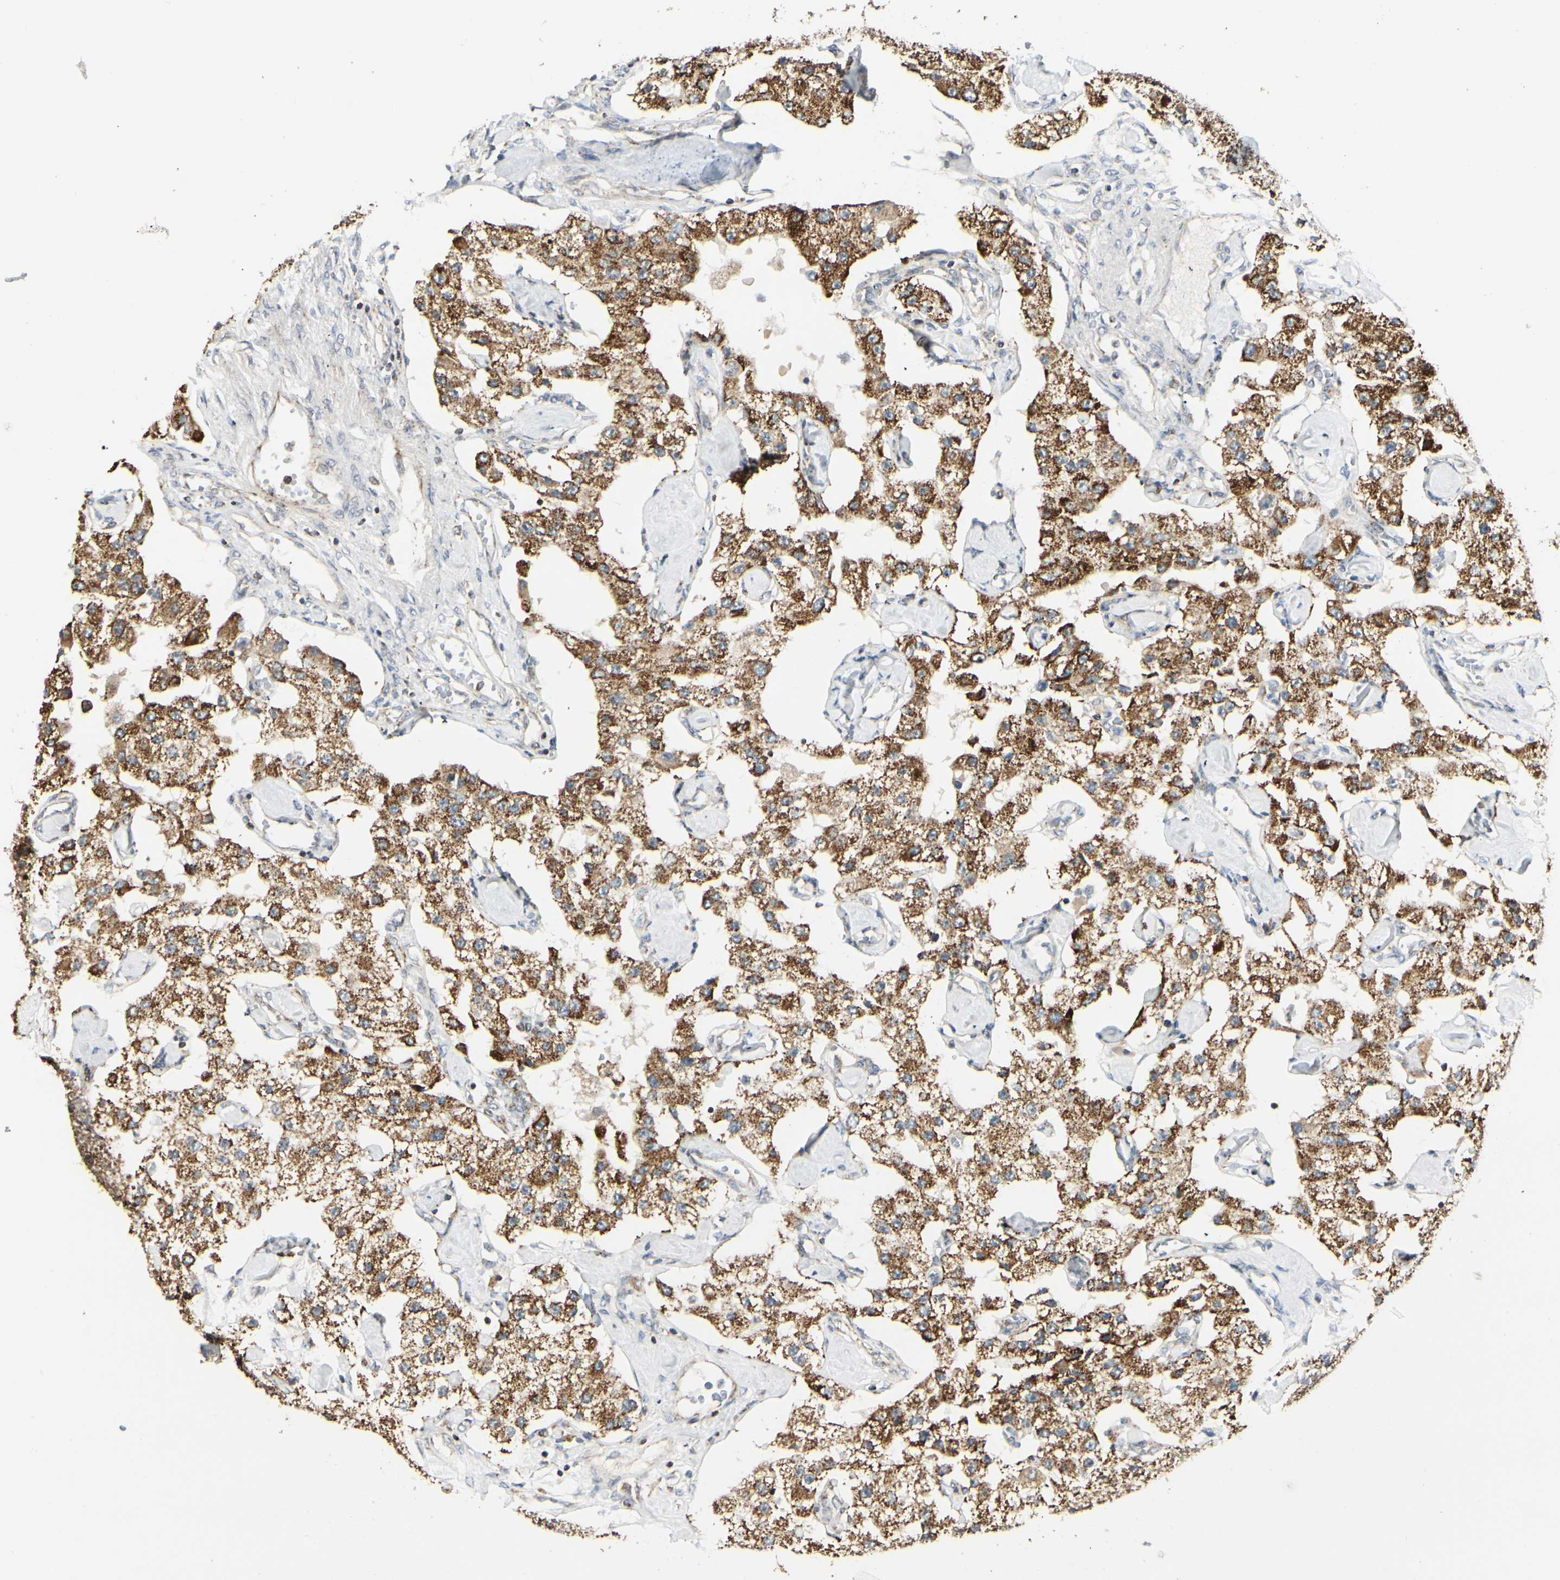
{"staining": {"intensity": "strong", "quantity": ">75%", "location": "cytoplasmic/membranous"}, "tissue": "carcinoid", "cell_type": "Tumor cells", "image_type": "cancer", "snomed": [{"axis": "morphology", "description": "Carcinoid, malignant, NOS"}, {"axis": "topography", "description": "Pancreas"}], "caption": "Immunohistochemical staining of carcinoid exhibits high levels of strong cytoplasmic/membranous protein staining in approximately >75% of tumor cells. Nuclei are stained in blue.", "gene": "ANKS6", "patient": {"sex": "male", "age": 41}}